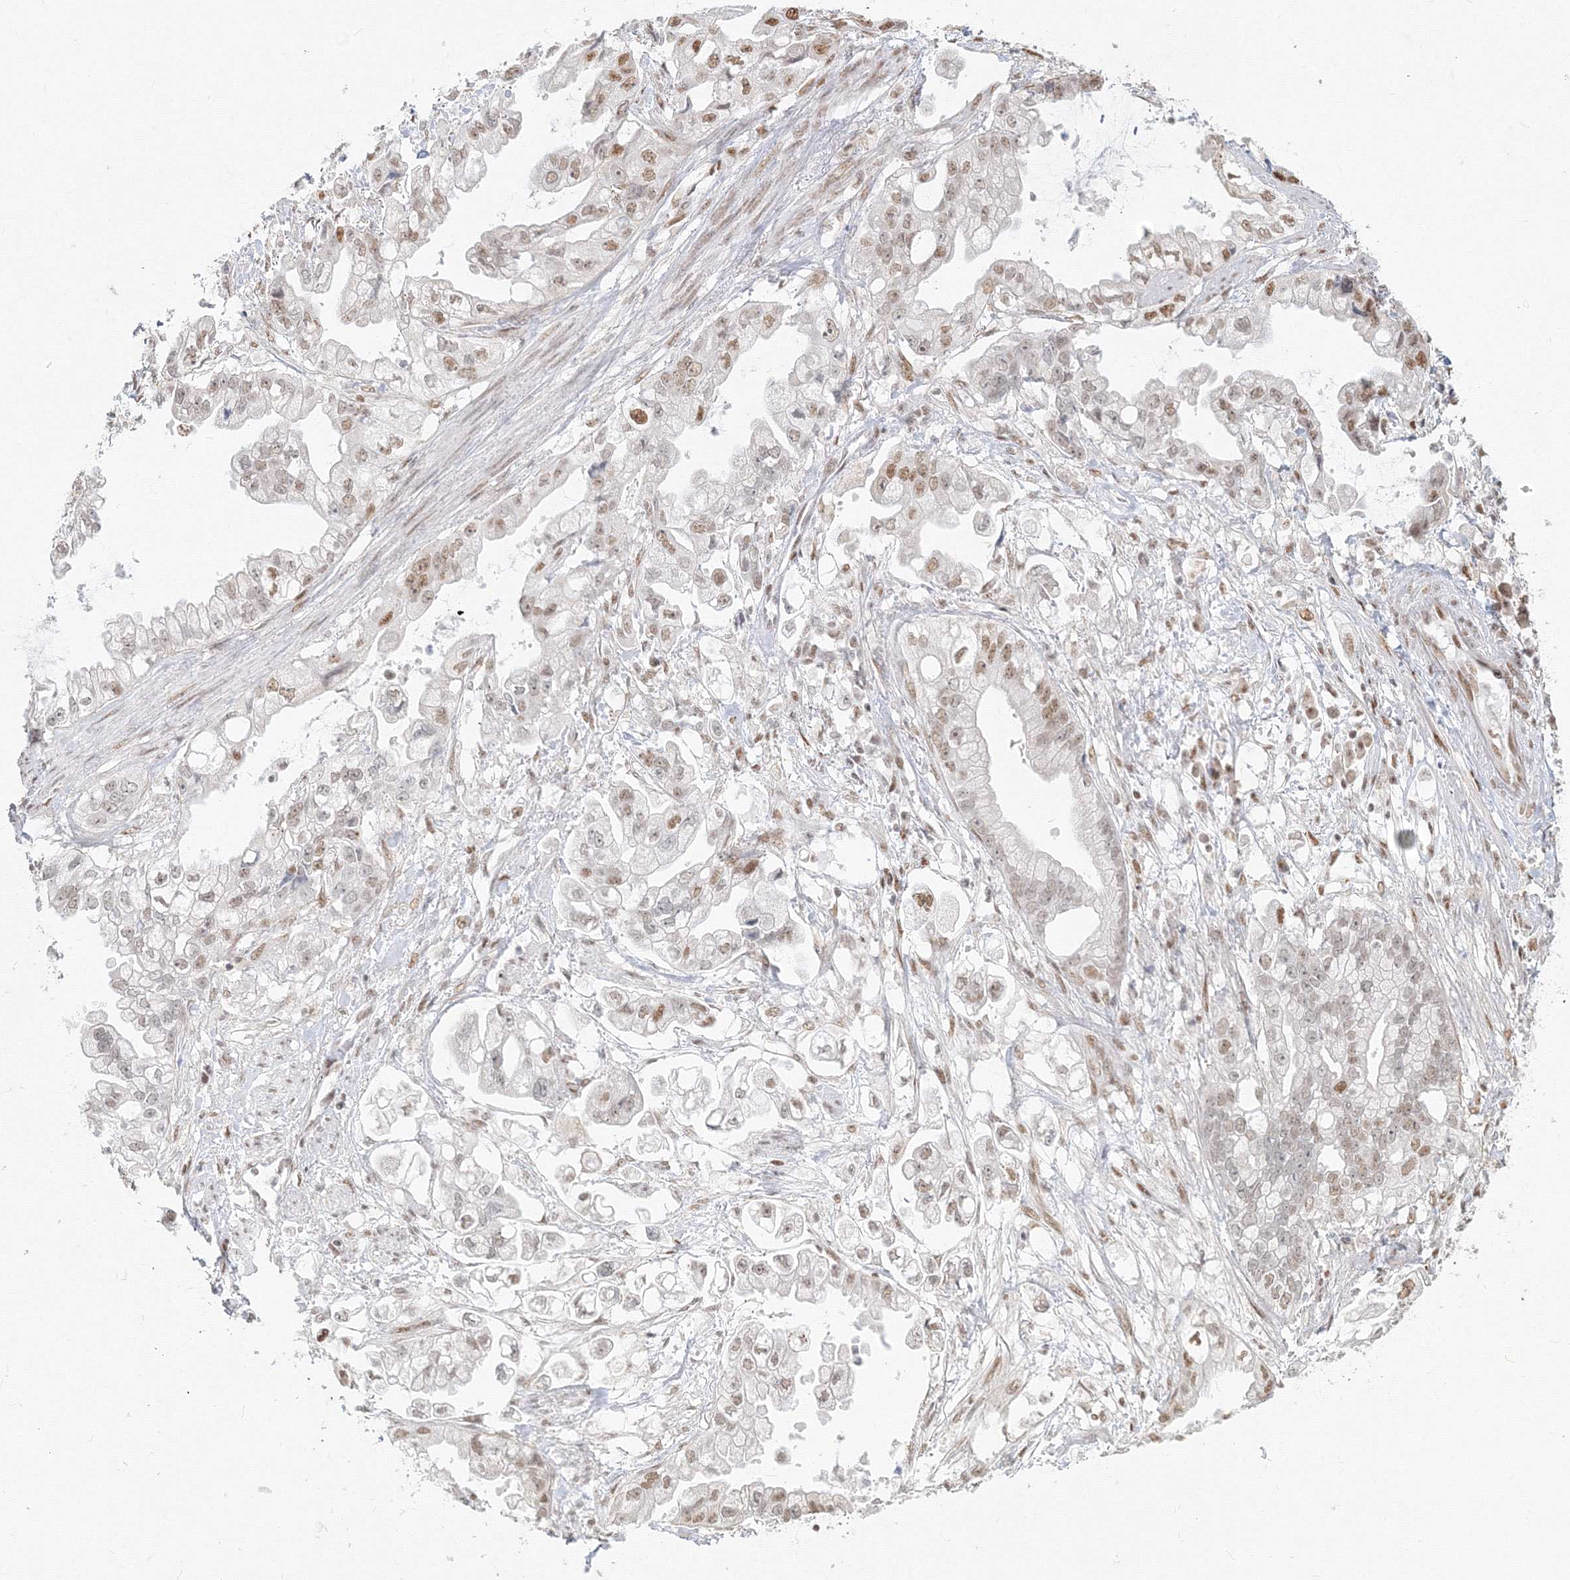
{"staining": {"intensity": "weak", "quantity": "25%-75%", "location": "nuclear"}, "tissue": "stomach cancer", "cell_type": "Tumor cells", "image_type": "cancer", "snomed": [{"axis": "morphology", "description": "Adenocarcinoma, NOS"}, {"axis": "topography", "description": "Stomach"}], "caption": "Weak nuclear staining is identified in about 25%-75% of tumor cells in stomach cancer.", "gene": "PPP4R2", "patient": {"sex": "male", "age": 62}}